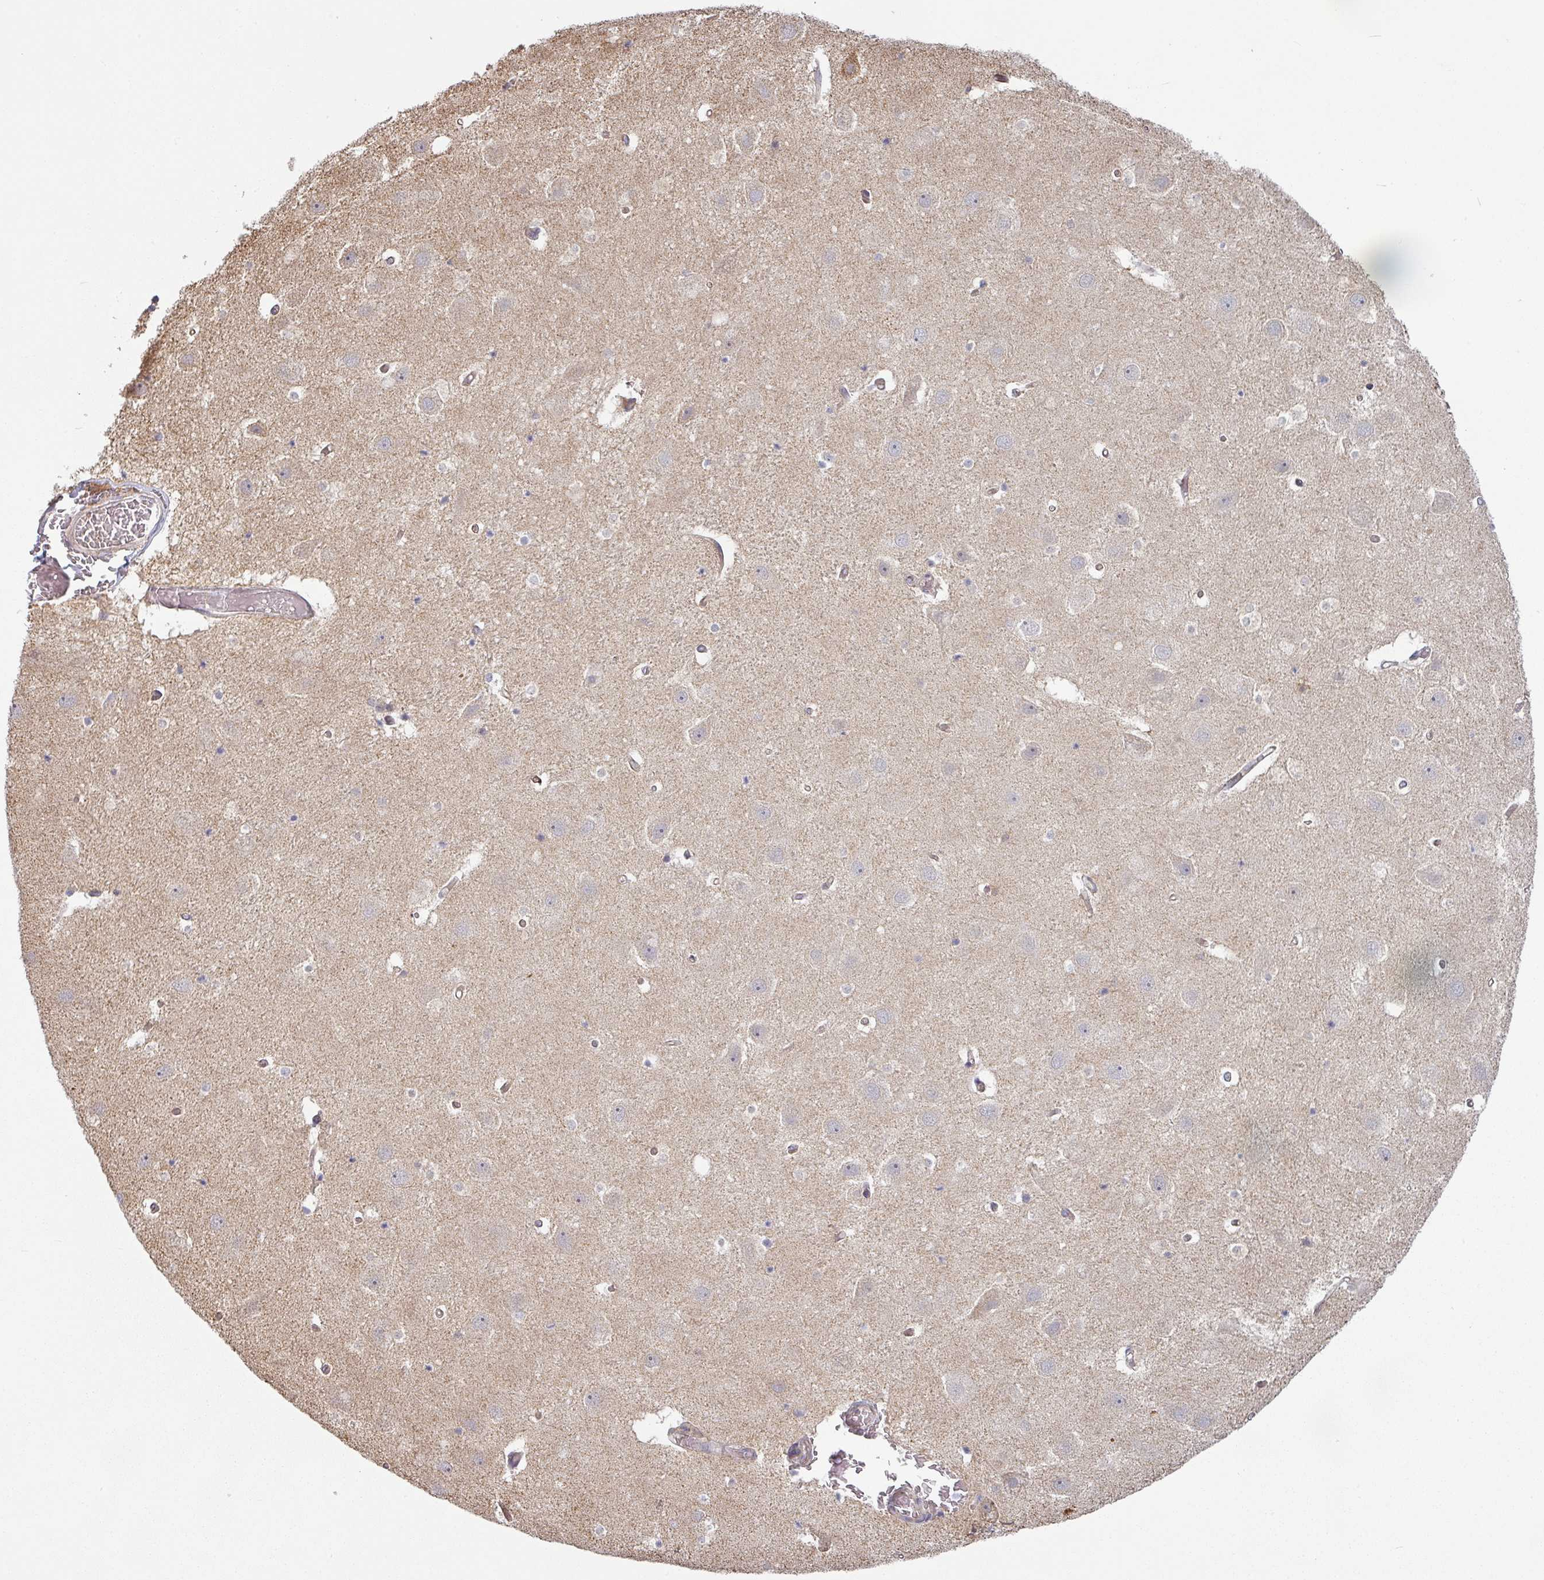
{"staining": {"intensity": "negative", "quantity": "none", "location": "none"}, "tissue": "hippocampus", "cell_type": "Glial cells", "image_type": "normal", "snomed": [{"axis": "morphology", "description": "Normal tissue, NOS"}, {"axis": "topography", "description": "Hippocampus"}], "caption": "Hippocampus stained for a protein using IHC reveals no positivity glial cells.", "gene": "PLEKHJ1", "patient": {"sex": "female", "age": 52}}